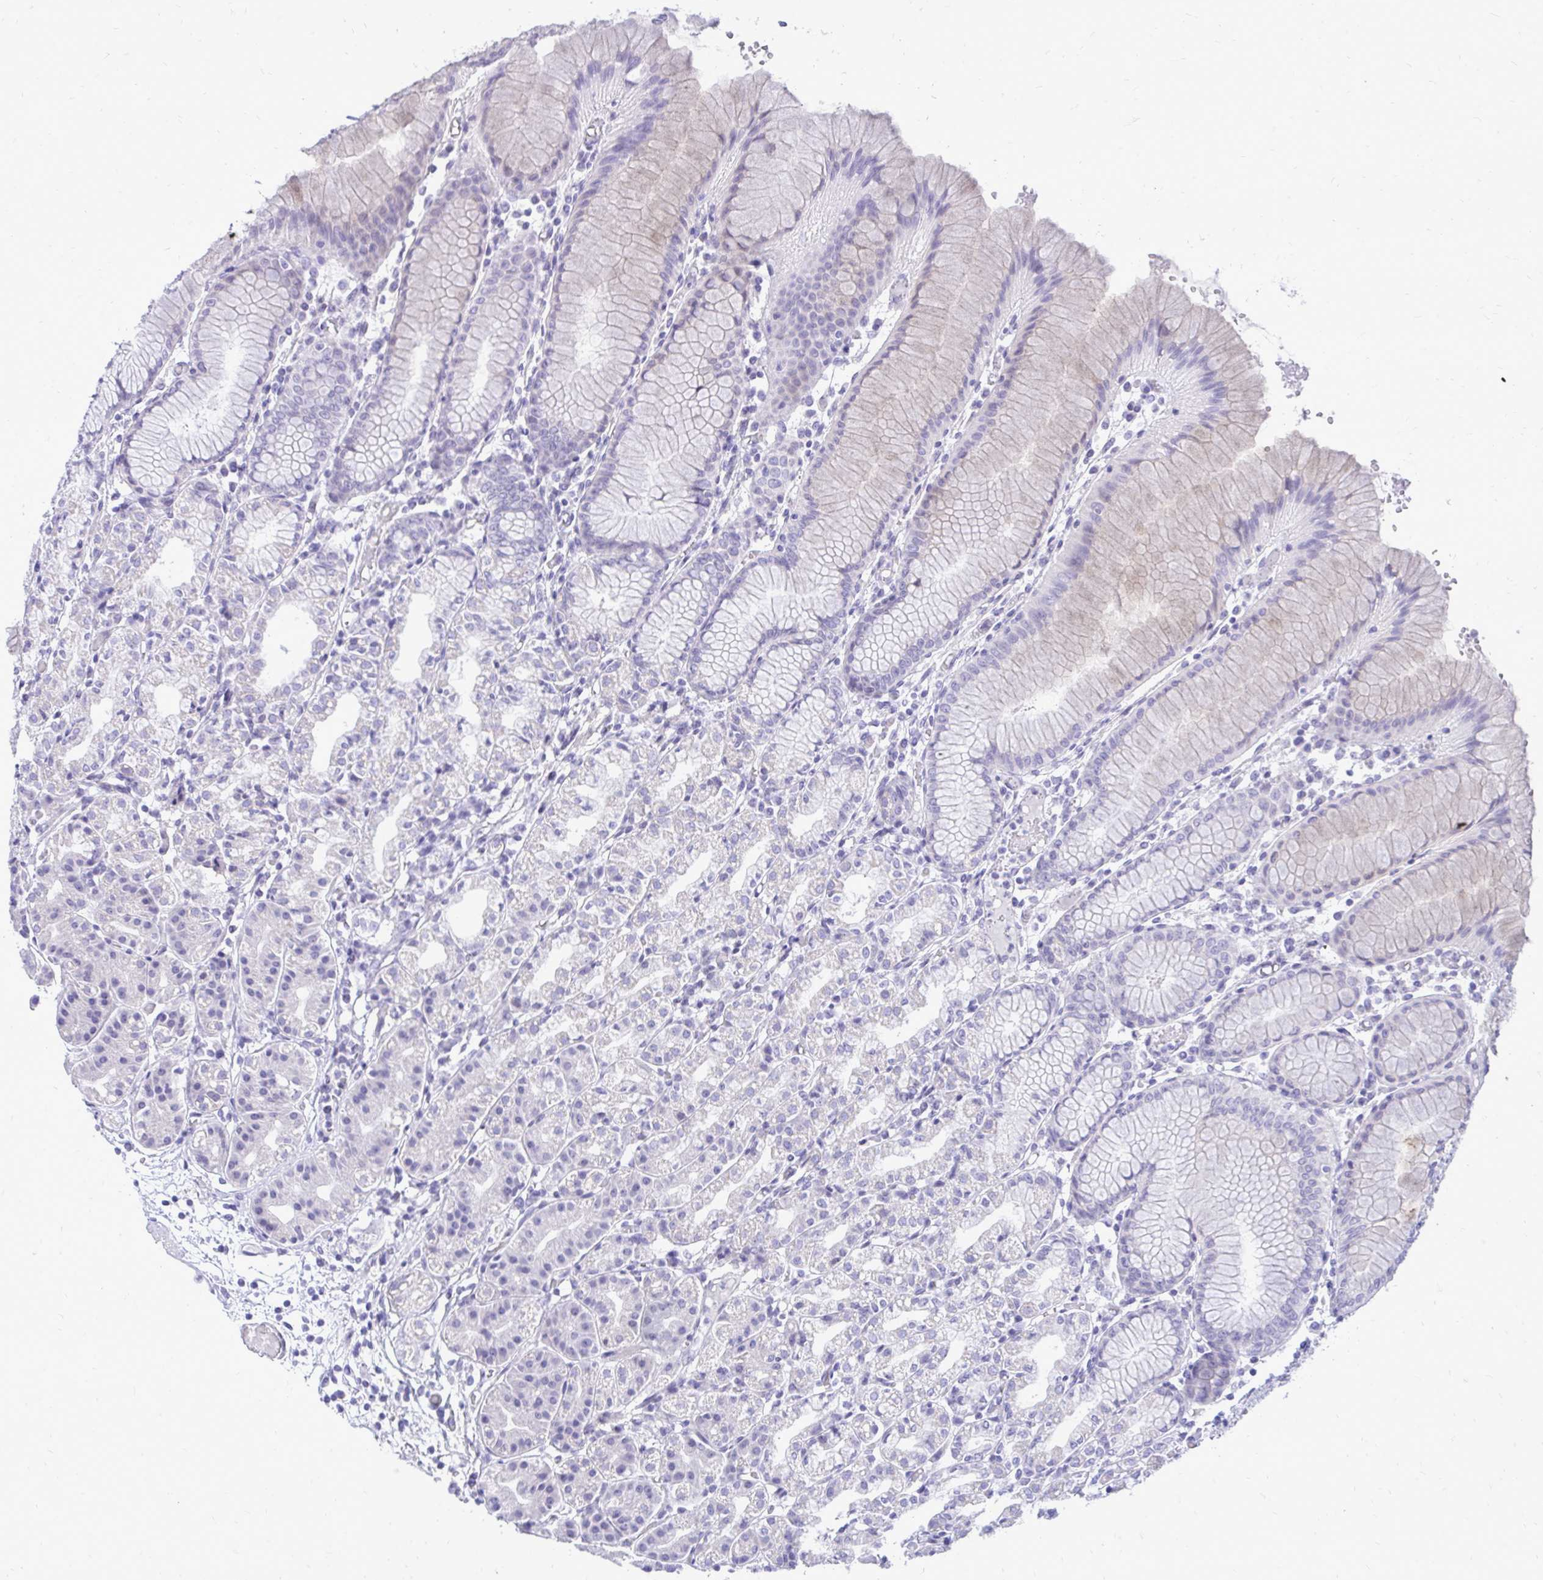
{"staining": {"intensity": "weak", "quantity": "<25%", "location": "cytoplasmic/membranous"}, "tissue": "stomach", "cell_type": "Glandular cells", "image_type": "normal", "snomed": [{"axis": "morphology", "description": "Normal tissue, NOS"}, {"axis": "topography", "description": "Stomach"}], "caption": "Glandular cells are negative for brown protein staining in benign stomach.", "gene": "GABRA1", "patient": {"sex": "female", "age": 57}}